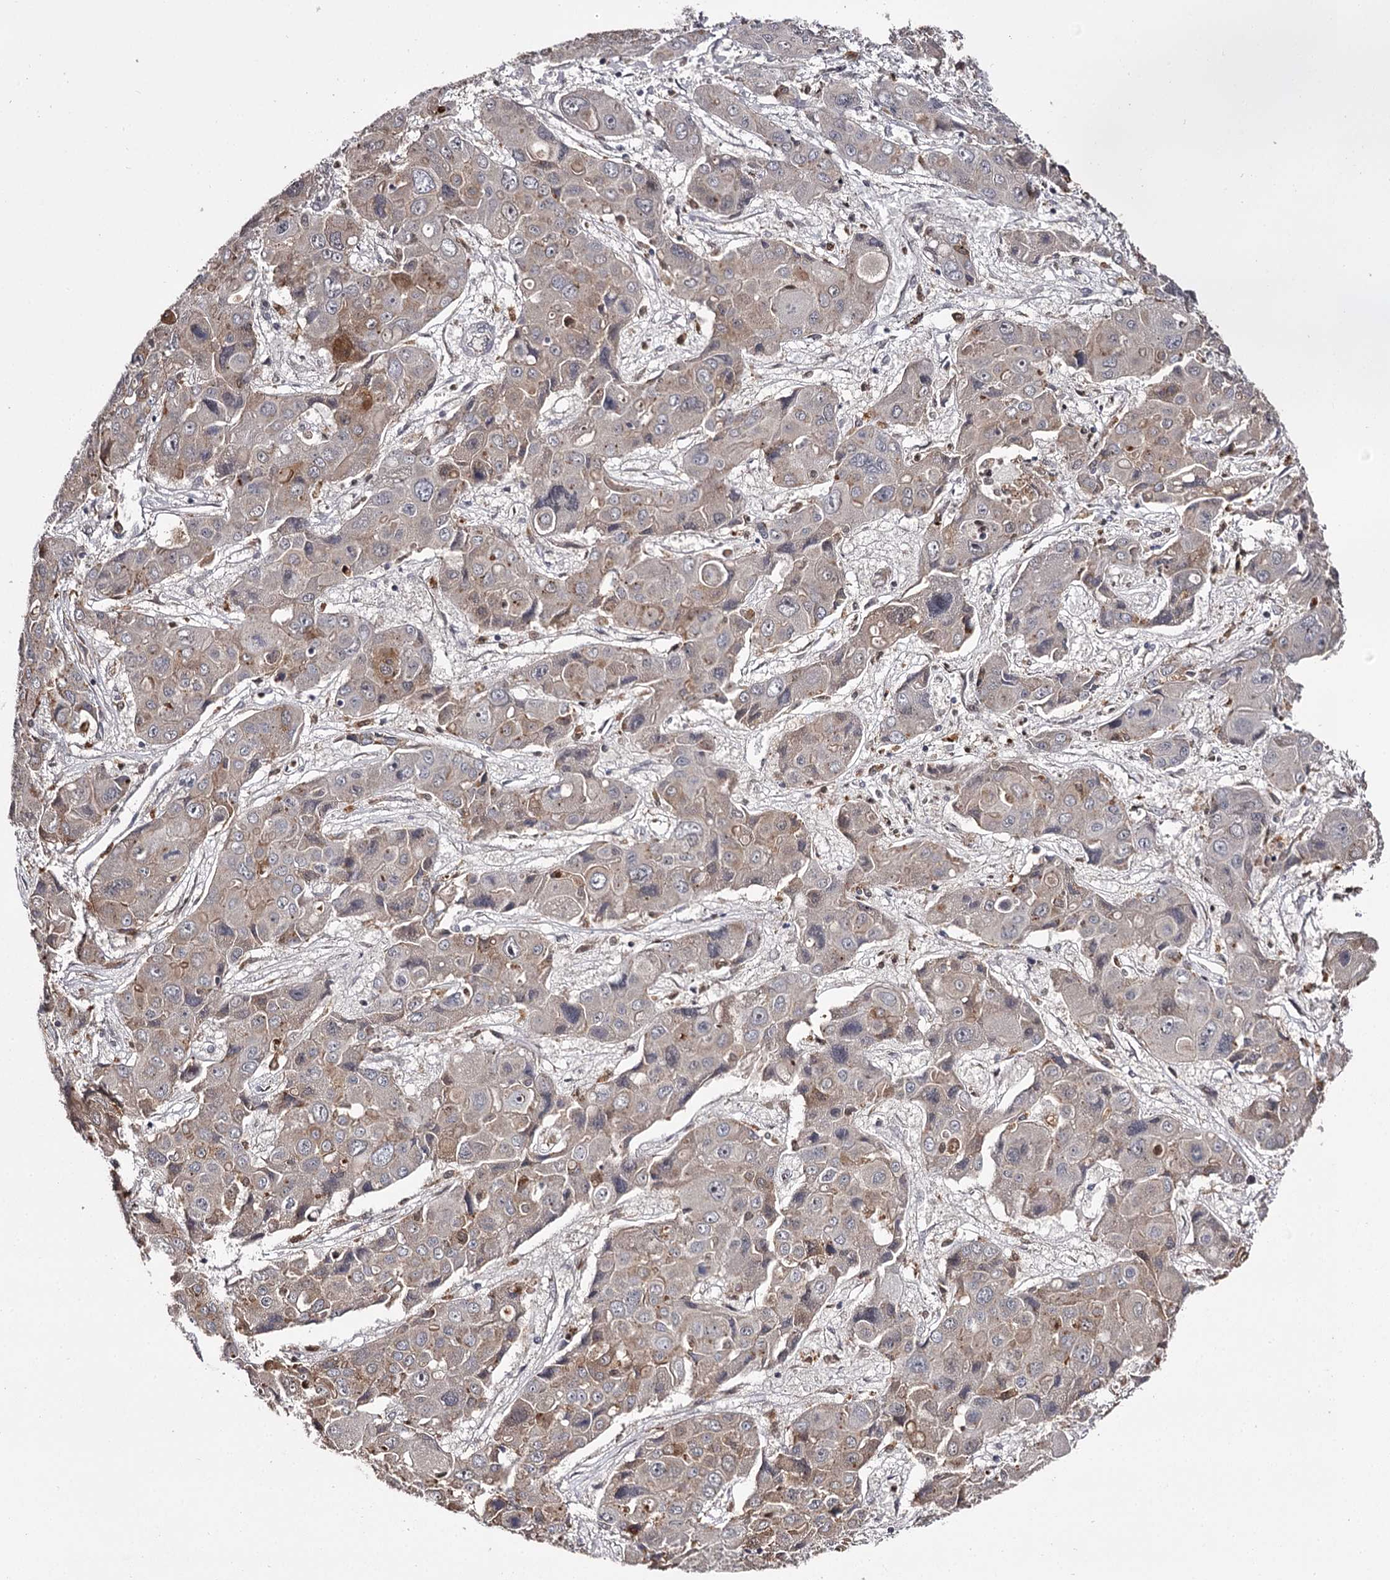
{"staining": {"intensity": "weak", "quantity": "<25%", "location": "cytoplasmic/membranous"}, "tissue": "liver cancer", "cell_type": "Tumor cells", "image_type": "cancer", "snomed": [{"axis": "morphology", "description": "Cholangiocarcinoma"}, {"axis": "topography", "description": "Liver"}], "caption": "There is no significant staining in tumor cells of cholangiocarcinoma (liver).", "gene": "SLC32A1", "patient": {"sex": "male", "age": 67}}